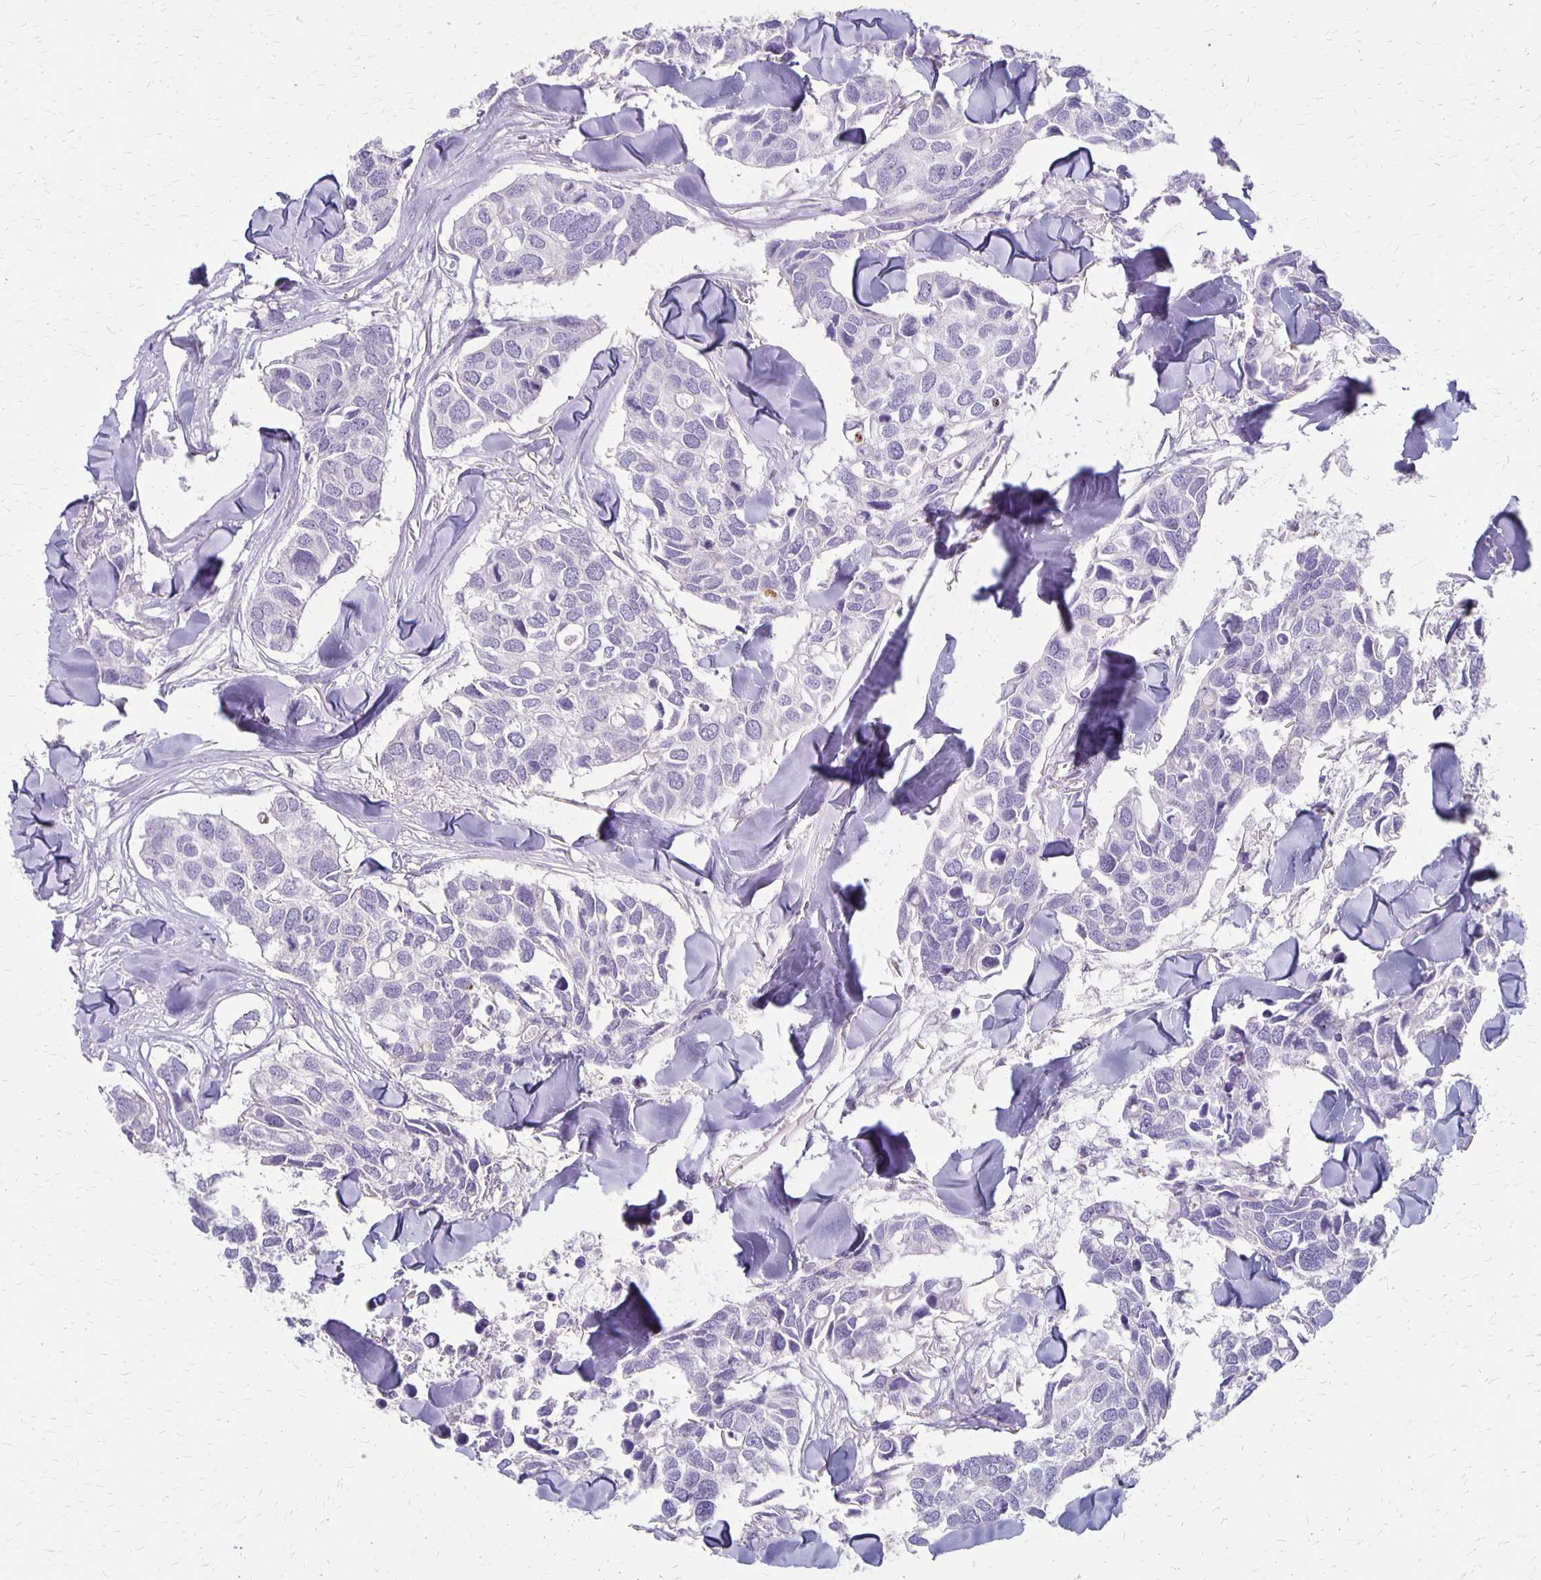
{"staining": {"intensity": "negative", "quantity": "none", "location": "none"}, "tissue": "breast cancer", "cell_type": "Tumor cells", "image_type": "cancer", "snomed": [{"axis": "morphology", "description": "Duct carcinoma"}, {"axis": "topography", "description": "Breast"}], "caption": "IHC of breast intraductal carcinoma exhibits no expression in tumor cells. The staining is performed using DAB brown chromogen with nuclei counter-stained in using hematoxylin.", "gene": "HOMER1", "patient": {"sex": "female", "age": 83}}